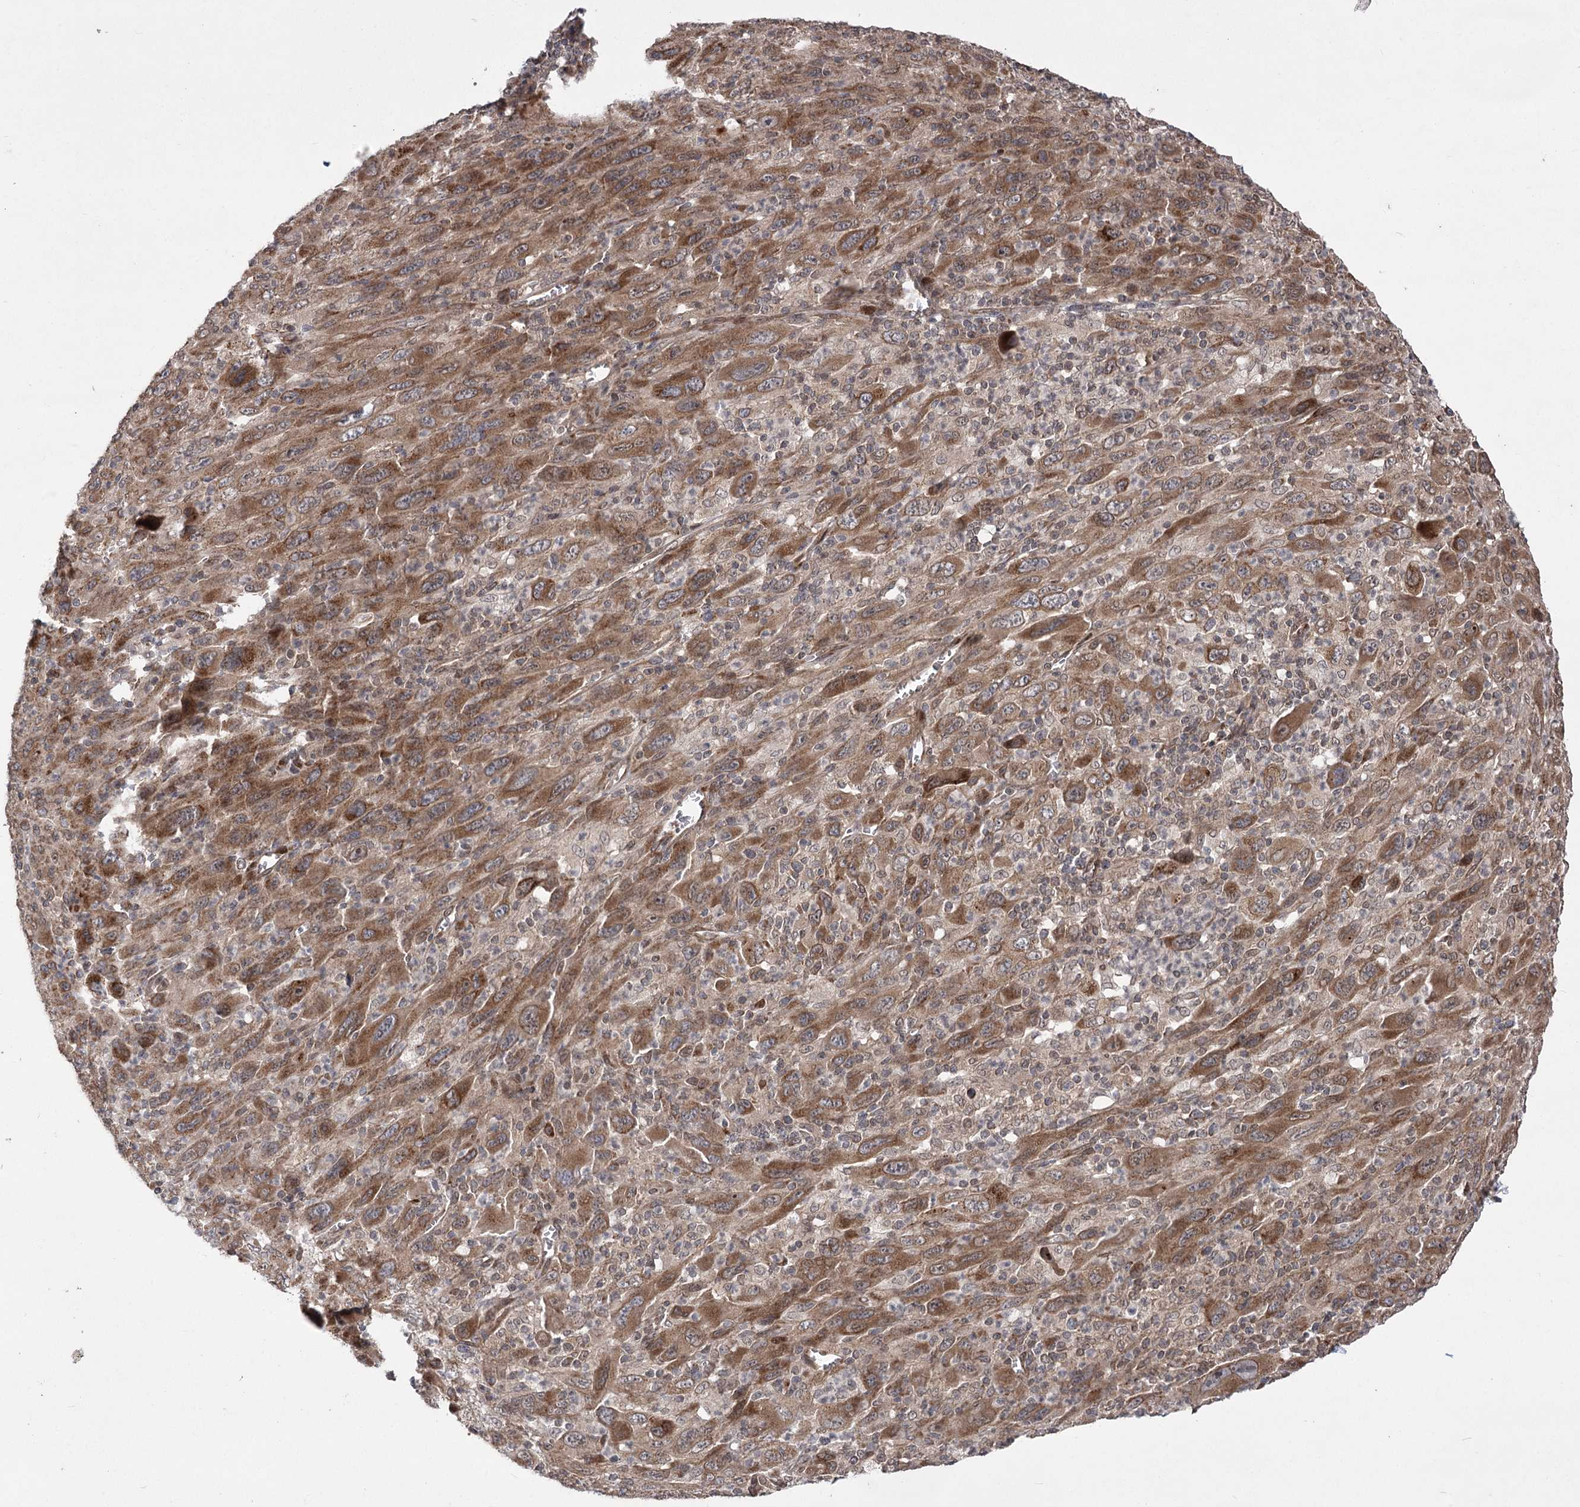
{"staining": {"intensity": "moderate", "quantity": ">75%", "location": "cytoplasmic/membranous"}, "tissue": "melanoma", "cell_type": "Tumor cells", "image_type": "cancer", "snomed": [{"axis": "morphology", "description": "Malignant melanoma, Metastatic site"}, {"axis": "topography", "description": "Skin"}], "caption": "Immunohistochemistry (IHC) (DAB (3,3'-diaminobenzidine)) staining of human melanoma exhibits moderate cytoplasmic/membranous protein expression in about >75% of tumor cells. (brown staining indicates protein expression, while blue staining denotes nuclei).", "gene": "TENM2", "patient": {"sex": "female", "age": 56}}